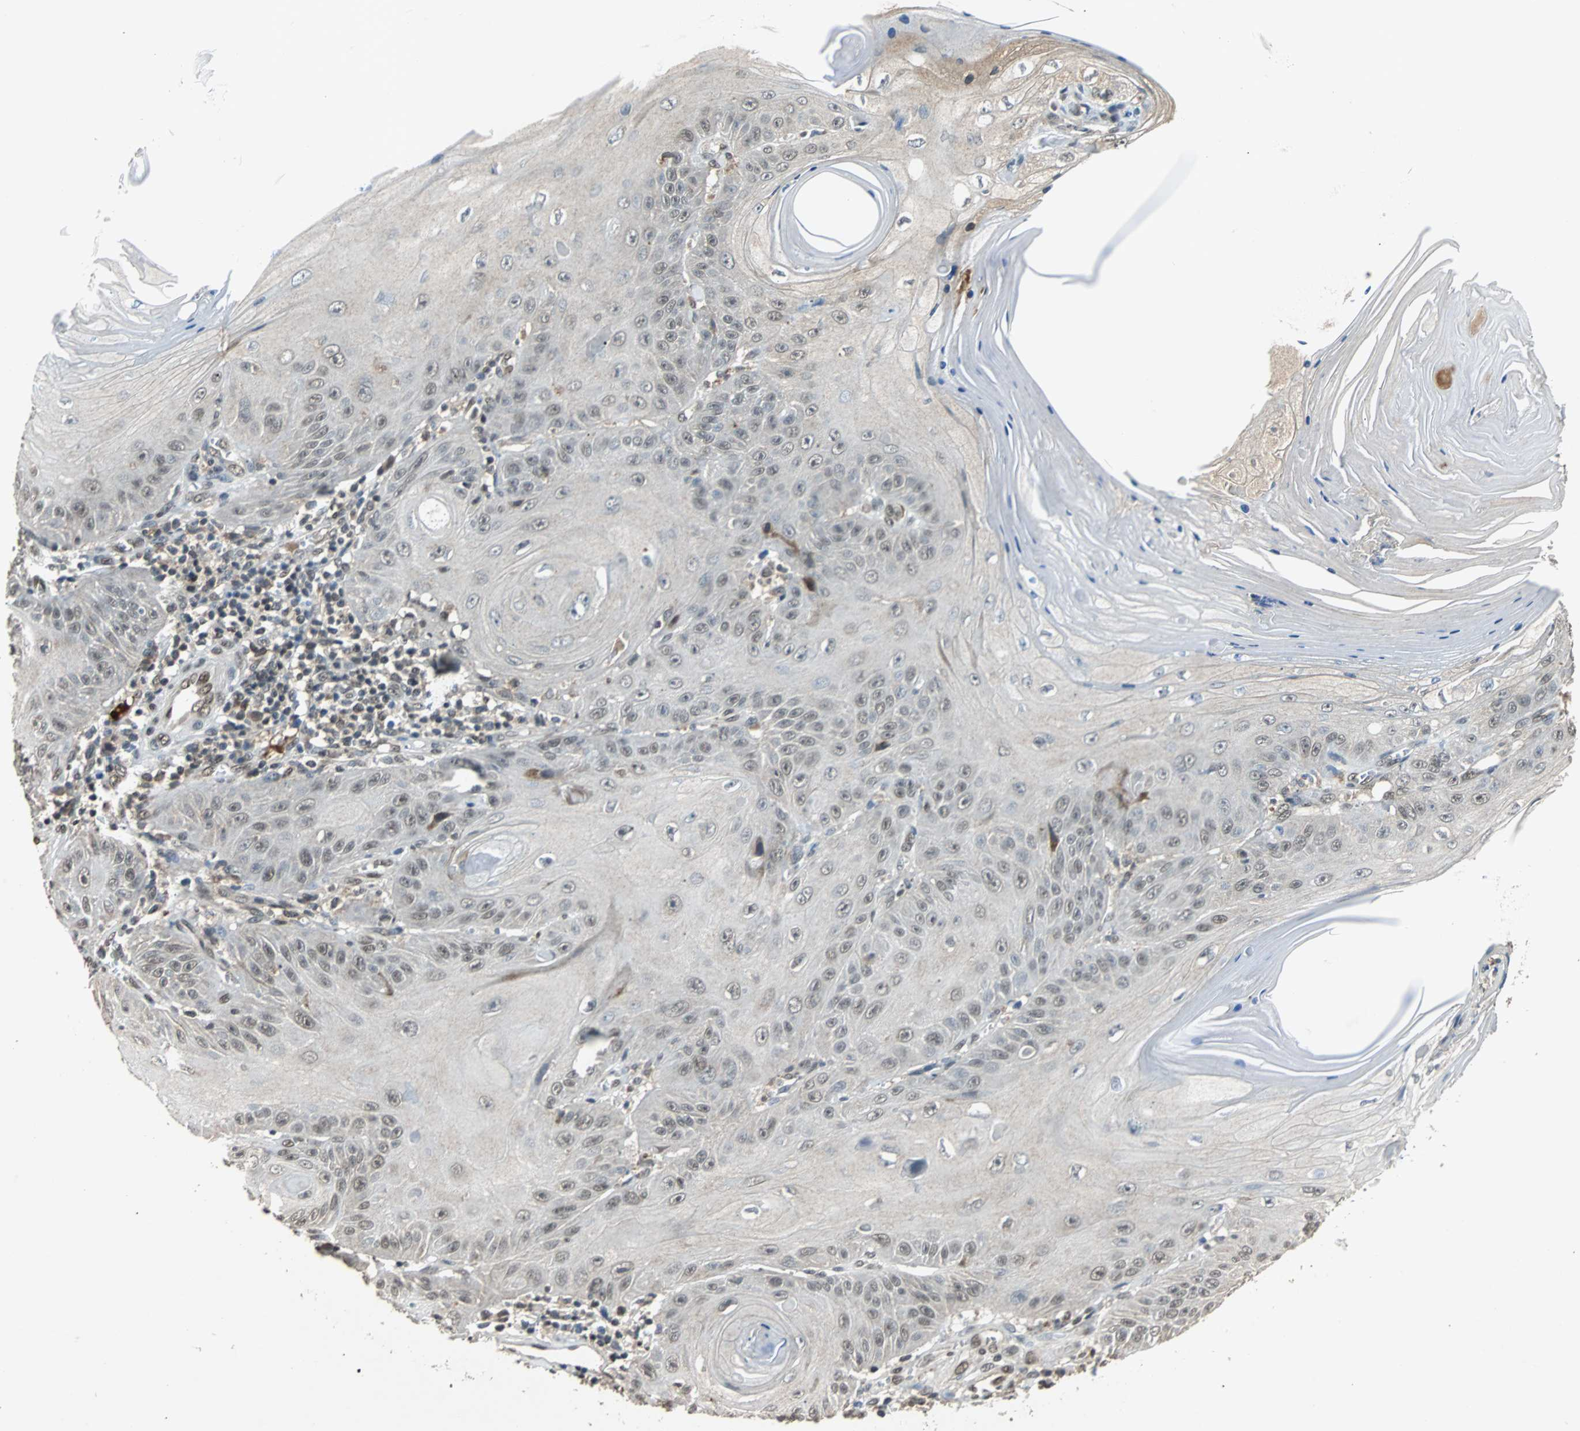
{"staining": {"intensity": "weak", "quantity": "<25%", "location": "nuclear"}, "tissue": "skin cancer", "cell_type": "Tumor cells", "image_type": "cancer", "snomed": [{"axis": "morphology", "description": "Squamous cell carcinoma, NOS"}, {"axis": "topography", "description": "Skin"}], "caption": "An image of human squamous cell carcinoma (skin) is negative for staining in tumor cells.", "gene": "PHC1", "patient": {"sex": "female", "age": 78}}